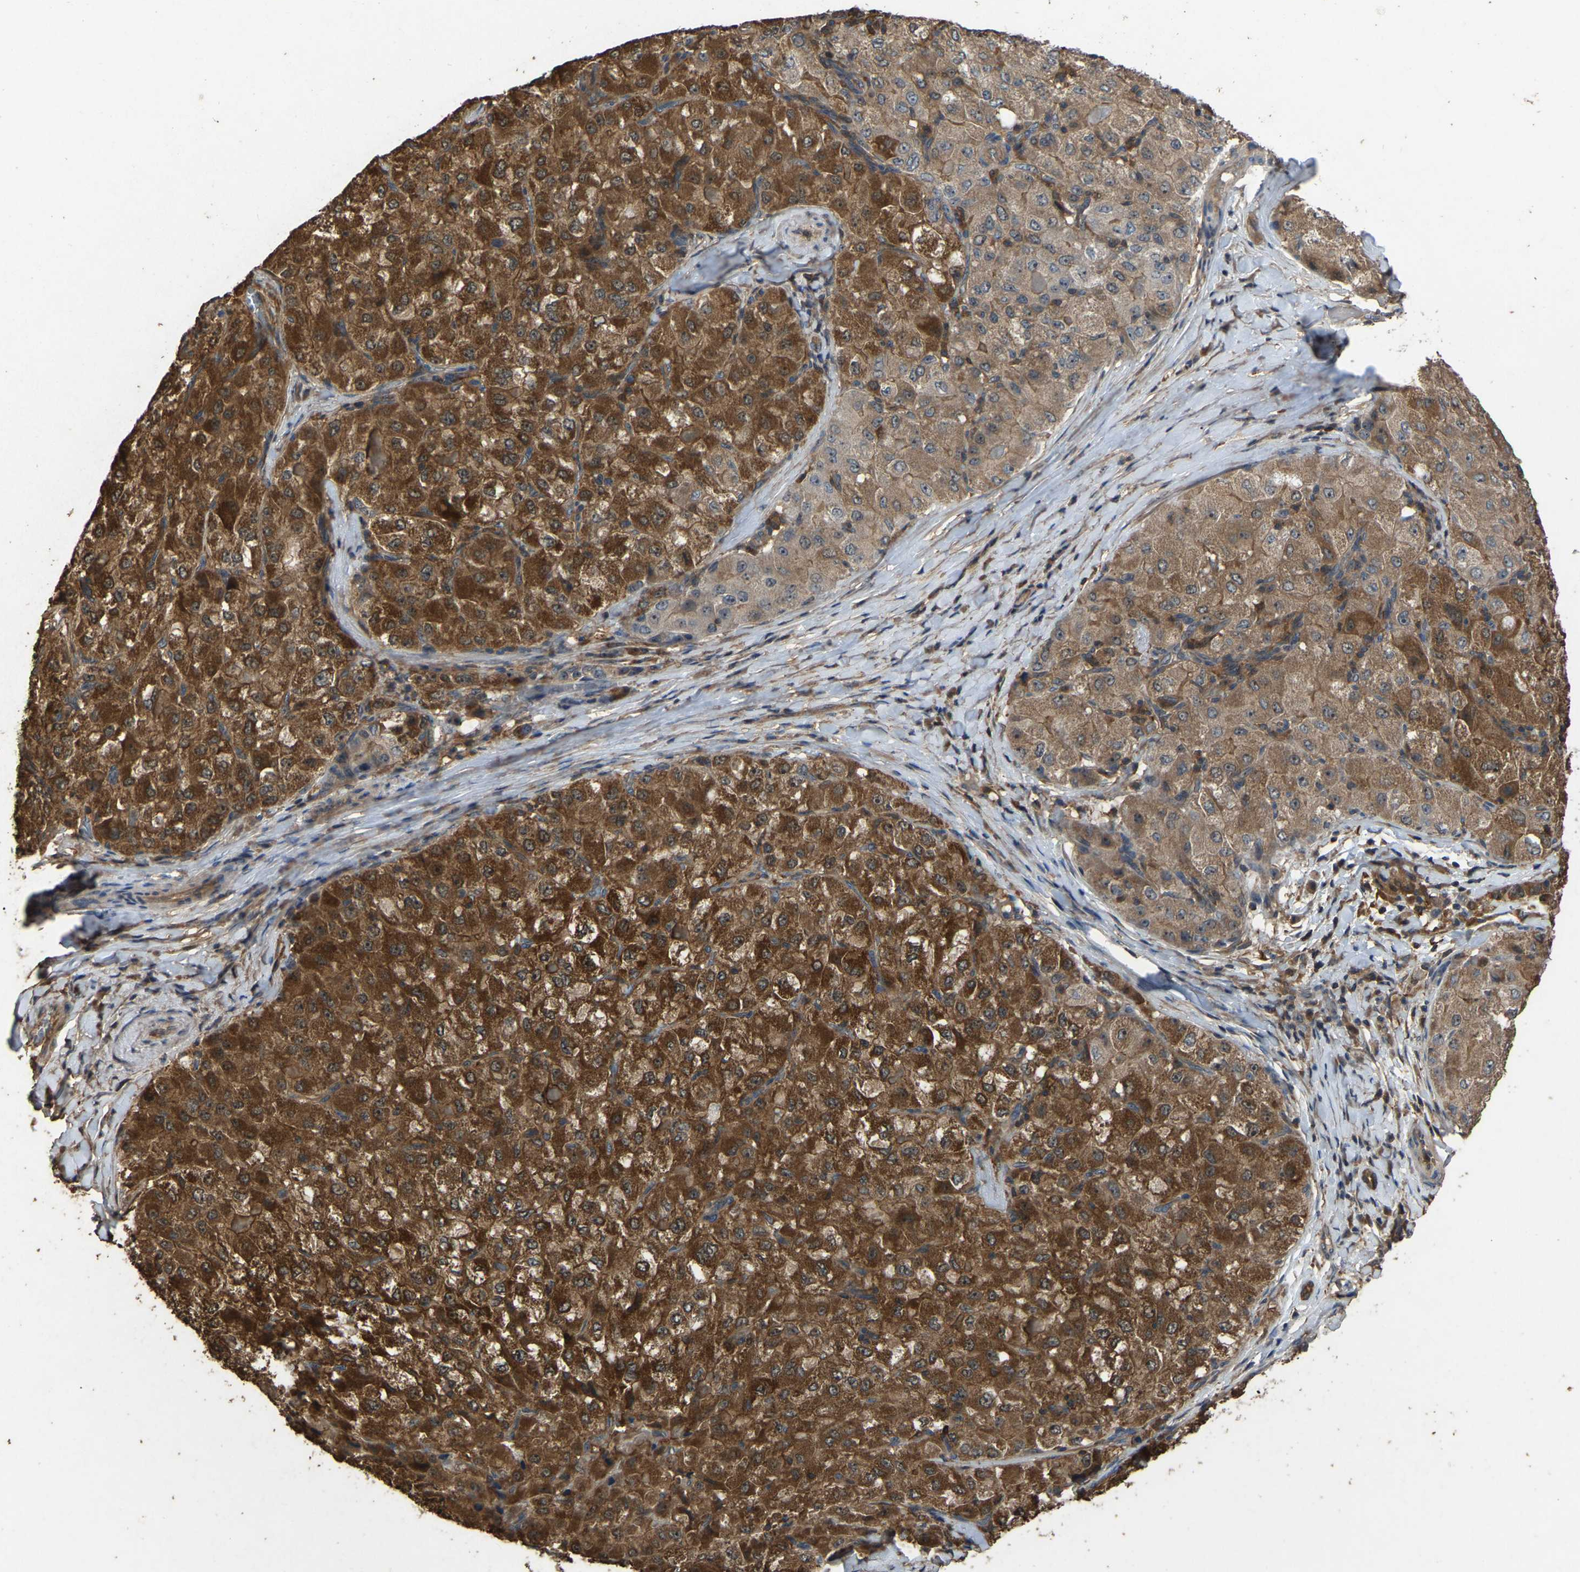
{"staining": {"intensity": "strong", "quantity": ">75%", "location": "cytoplasmic/membranous"}, "tissue": "liver cancer", "cell_type": "Tumor cells", "image_type": "cancer", "snomed": [{"axis": "morphology", "description": "Carcinoma, Hepatocellular, NOS"}, {"axis": "topography", "description": "Liver"}], "caption": "Liver hepatocellular carcinoma tissue demonstrates strong cytoplasmic/membranous staining in approximately >75% of tumor cells, visualized by immunohistochemistry.", "gene": "FHIT", "patient": {"sex": "male", "age": 80}}